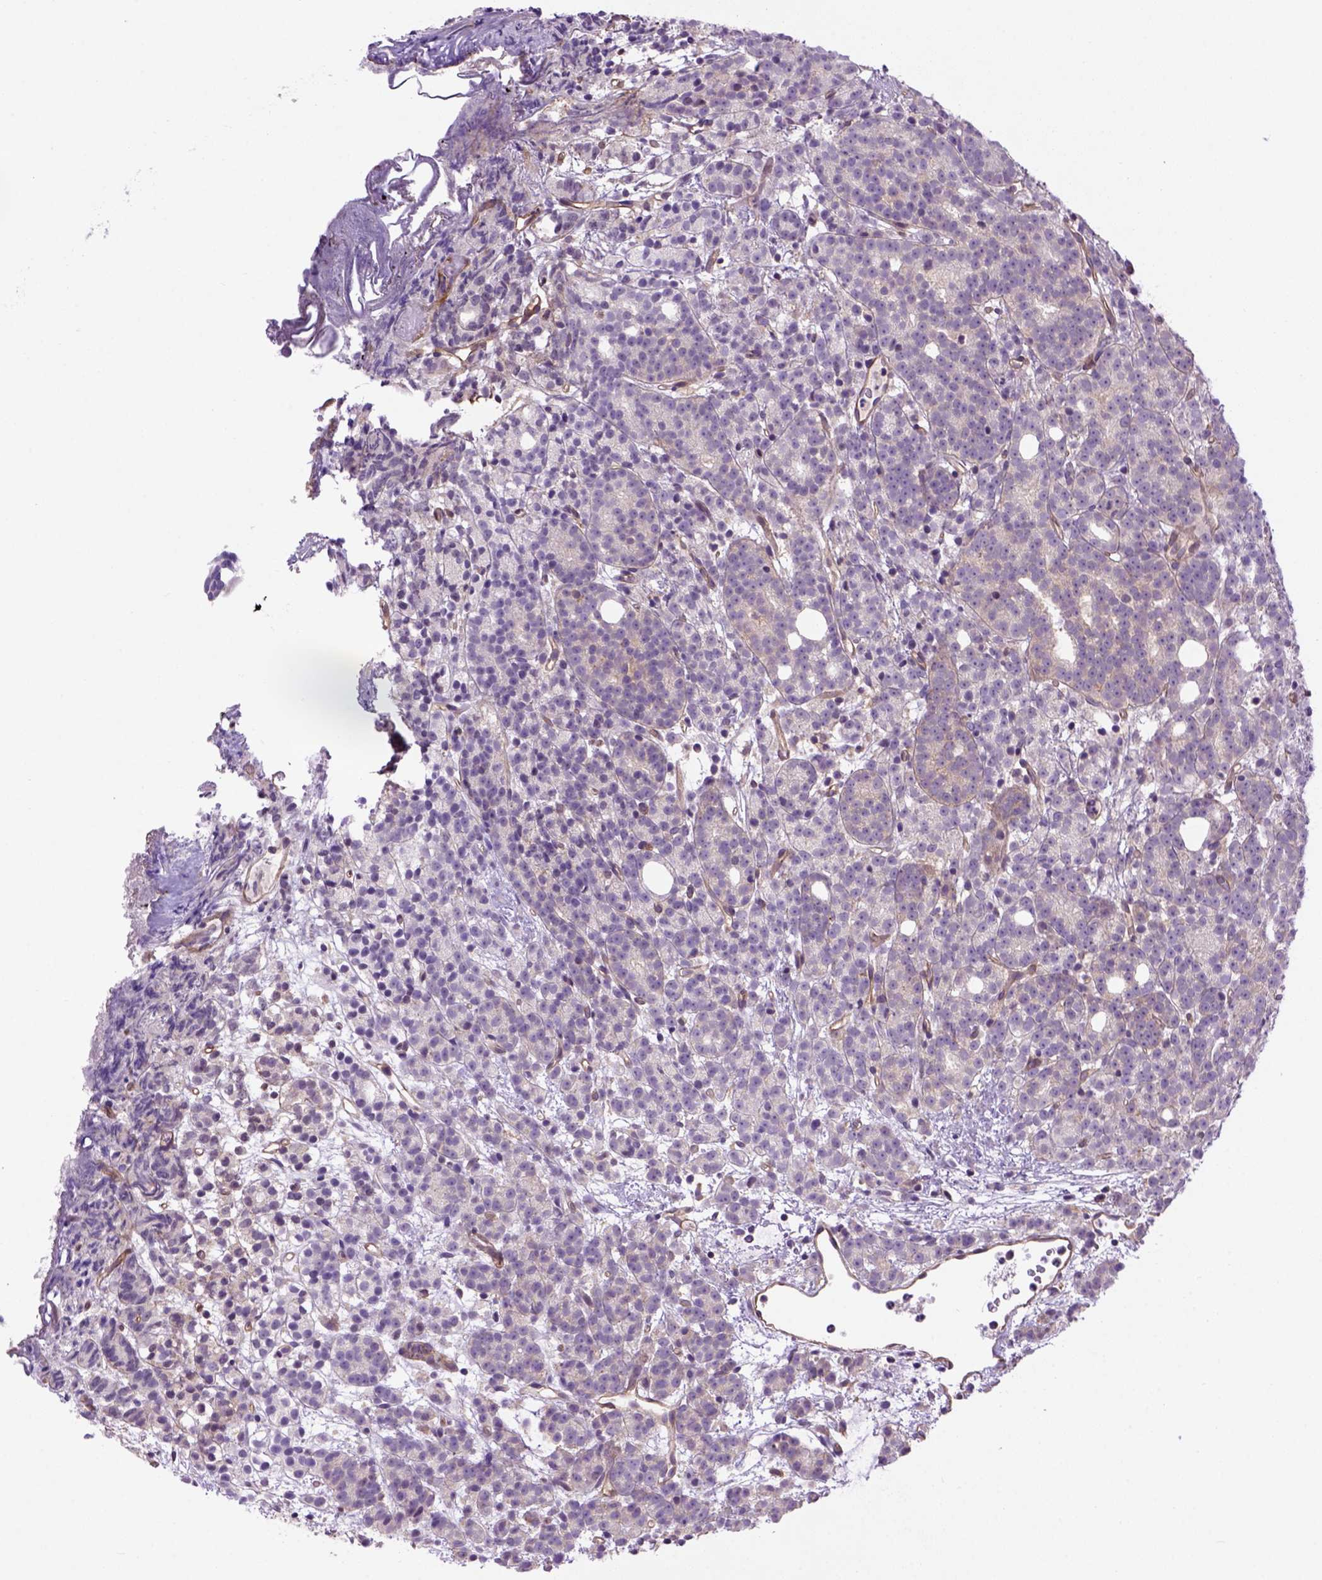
{"staining": {"intensity": "negative", "quantity": "none", "location": "none"}, "tissue": "prostate cancer", "cell_type": "Tumor cells", "image_type": "cancer", "snomed": [{"axis": "morphology", "description": "Adenocarcinoma, High grade"}, {"axis": "topography", "description": "Prostate"}], "caption": "IHC histopathology image of human prostate high-grade adenocarcinoma stained for a protein (brown), which reveals no positivity in tumor cells. (DAB immunohistochemistry (IHC), high magnification).", "gene": "CASKIN2", "patient": {"sex": "male", "age": 53}}